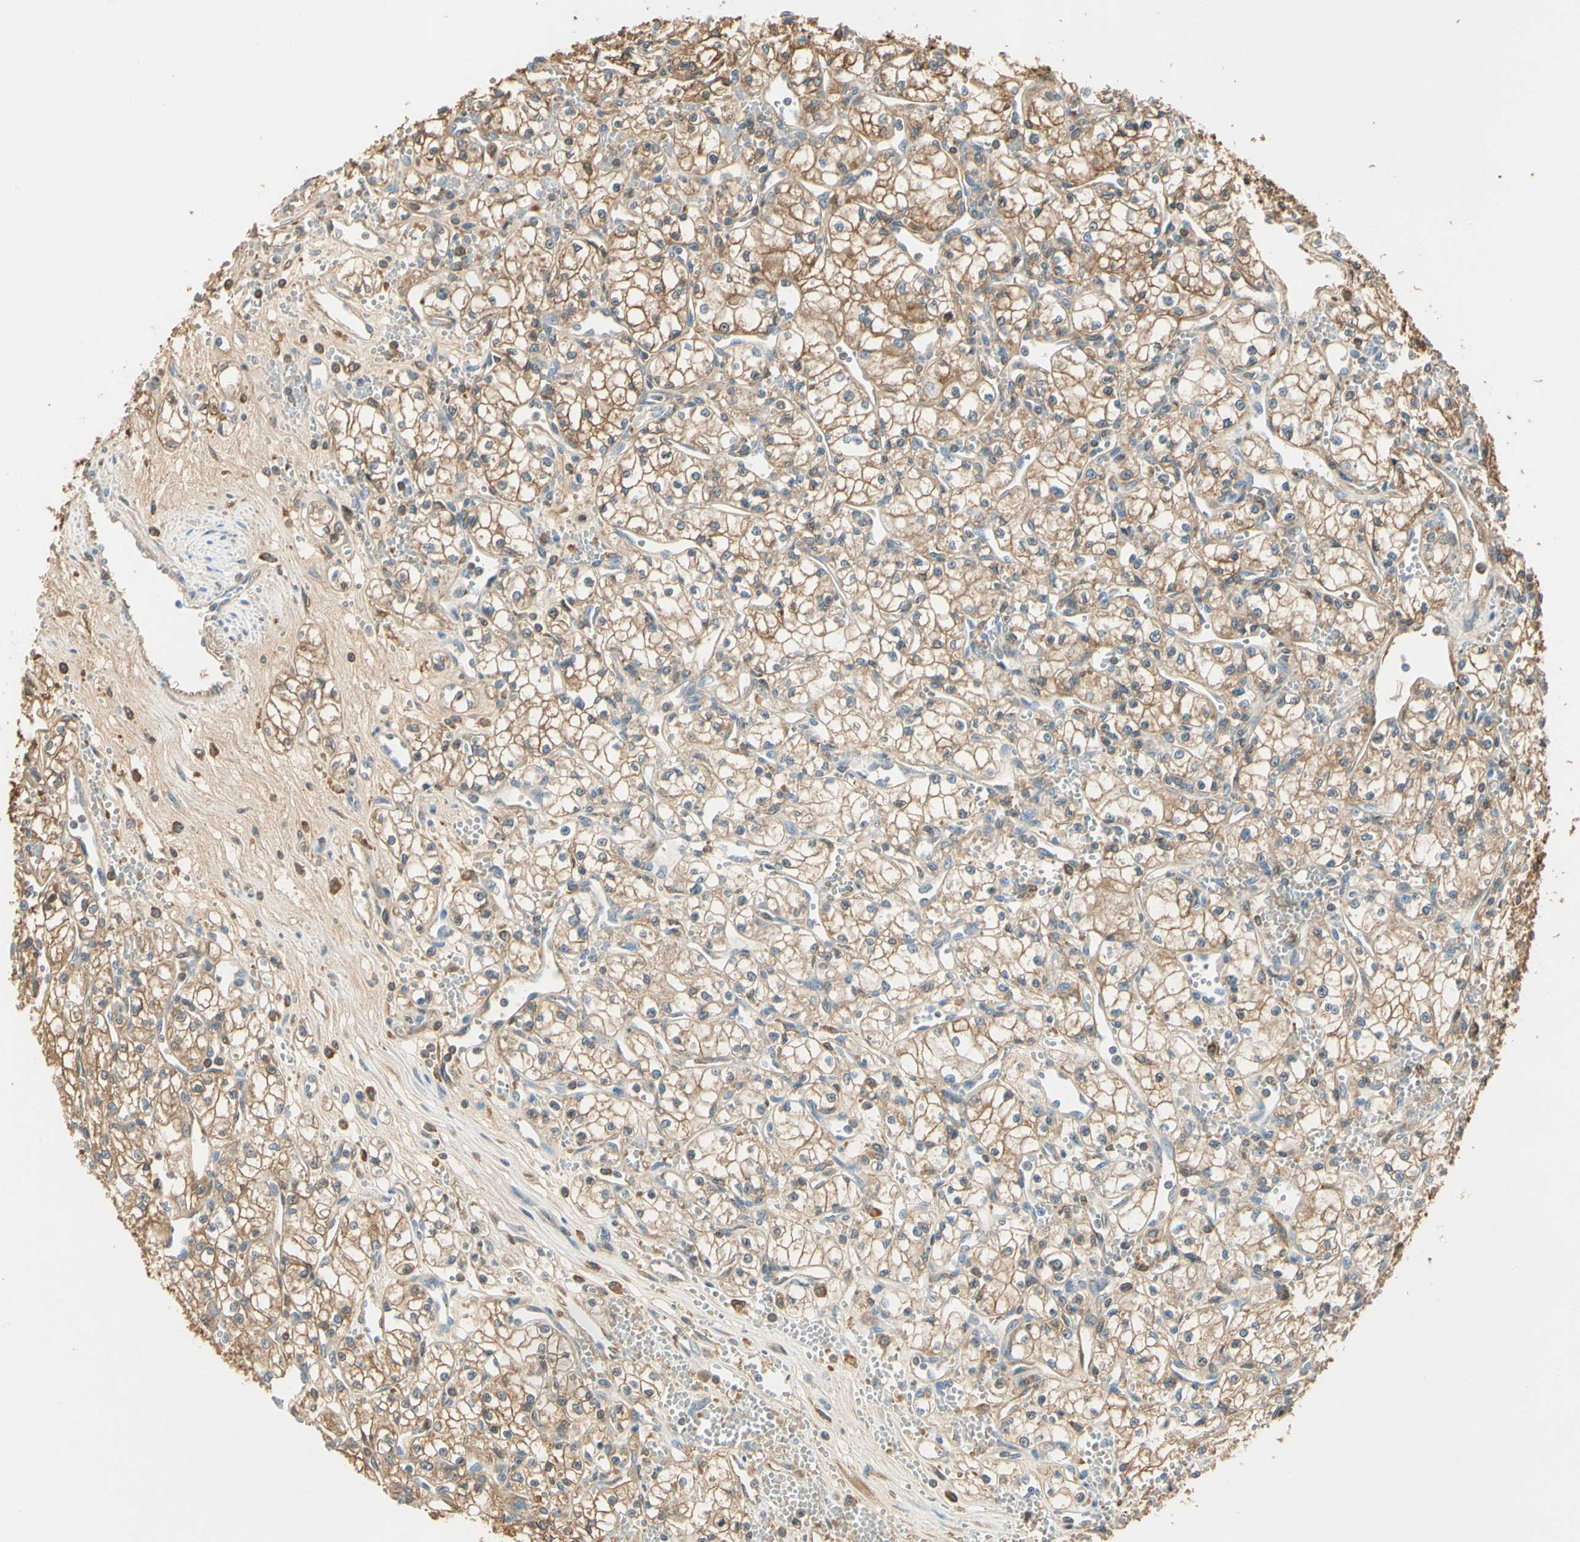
{"staining": {"intensity": "moderate", "quantity": ">75%", "location": "cytoplasmic/membranous,nuclear"}, "tissue": "renal cancer", "cell_type": "Tumor cells", "image_type": "cancer", "snomed": [{"axis": "morphology", "description": "Normal tissue, NOS"}, {"axis": "morphology", "description": "Adenocarcinoma, NOS"}, {"axis": "topography", "description": "Kidney"}], "caption": "Renal adenocarcinoma was stained to show a protein in brown. There is medium levels of moderate cytoplasmic/membranous and nuclear positivity in approximately >75% of tumor cells.", "gene": "LAMB3", "patient": {"sex": "male", "age": 59}}